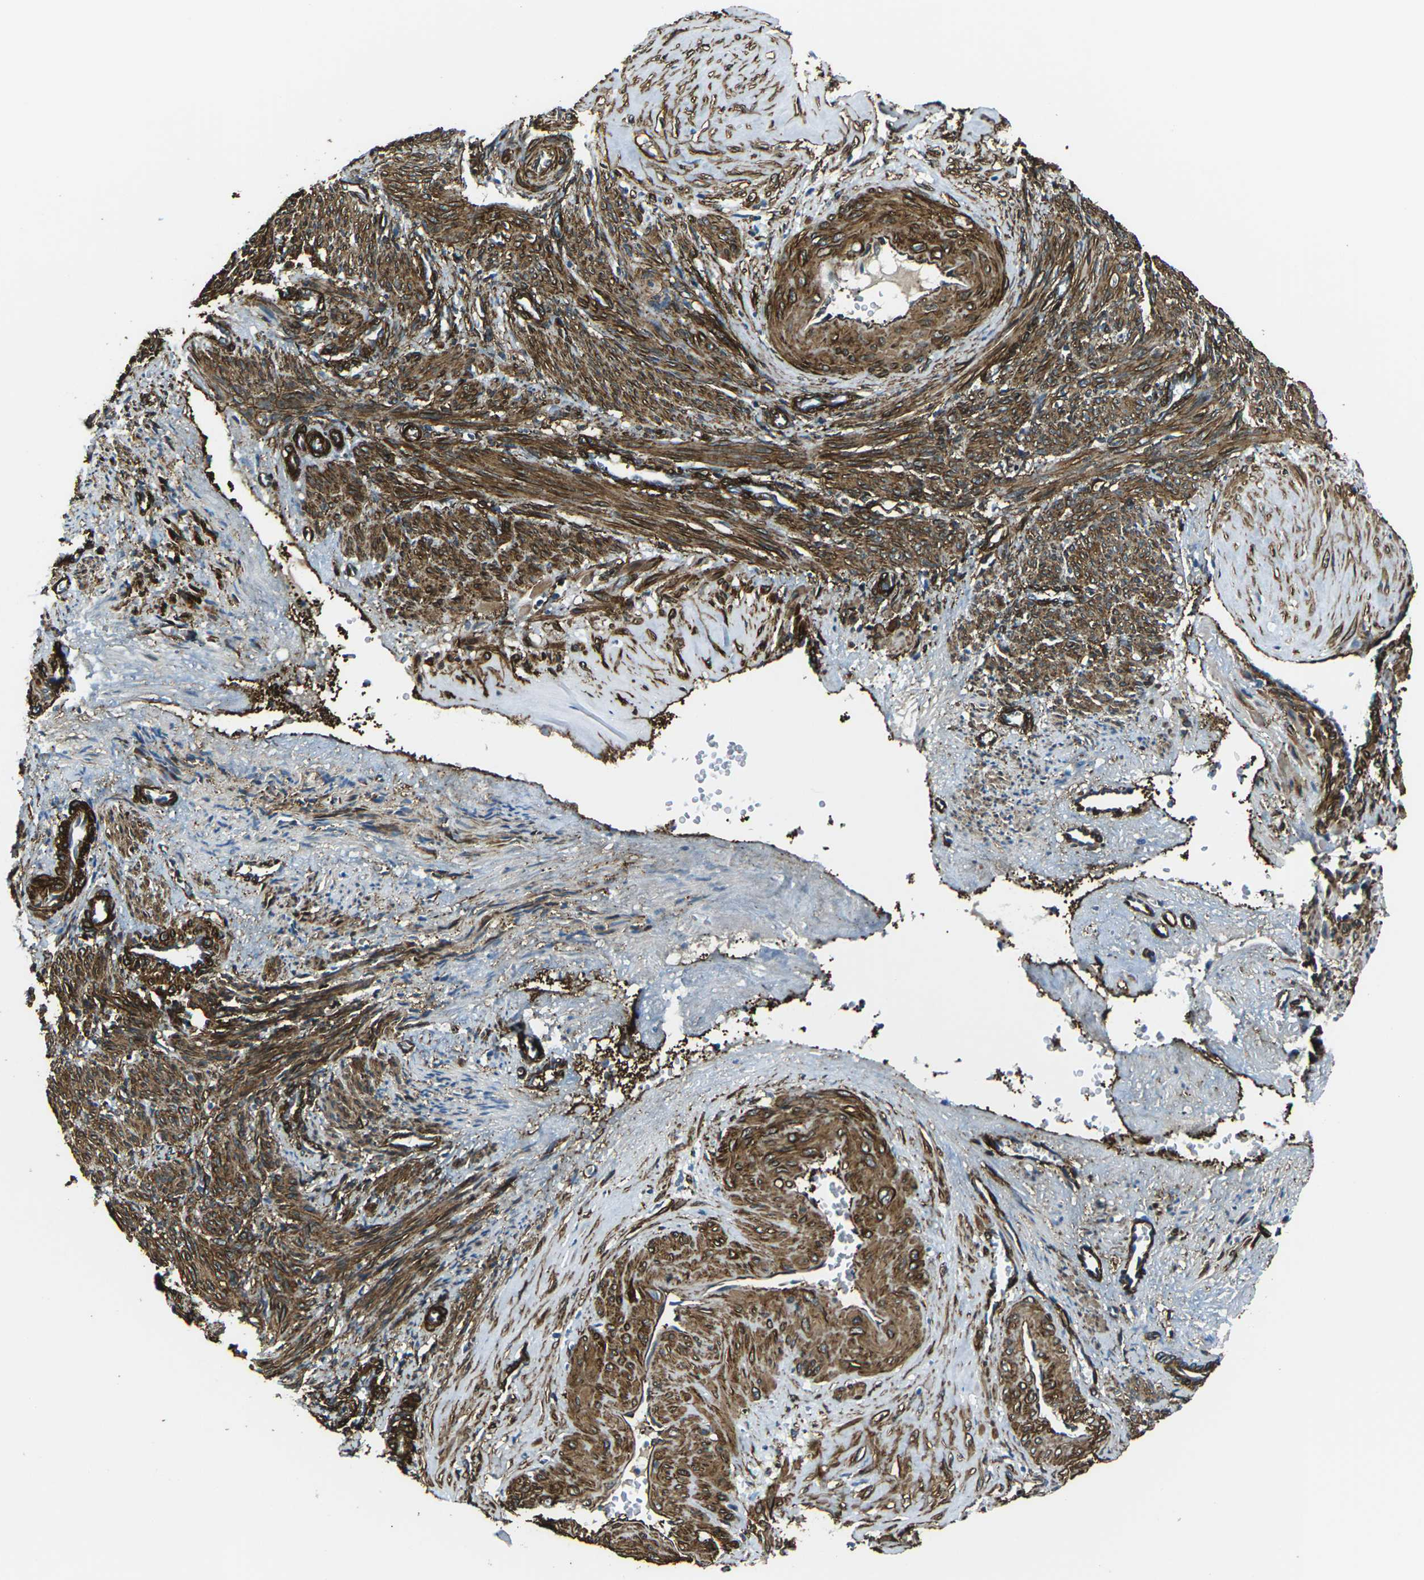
{"staining": {"intensity": "strong", "quantity": ">75%", "location": "cytoplasmic/membranous"}, "tissue": "smooth muscle", "cell_type": "Smooth muscle cells", "image_type": "normal", "snomed": [{"axis": "morphology", "description": "Normal tissue, NOS"}, {"axis": "topography", "description": "Endometrium"}], "caption": "This is a photomicrograph of immunohistochemistry staining of benign smooth muscle, which shows strong positivity in the cytoplasmic/membranous of smooth muscle cells.", "gene": "GRAMD1C", "patient": {"sex": "female", "age": 33}}